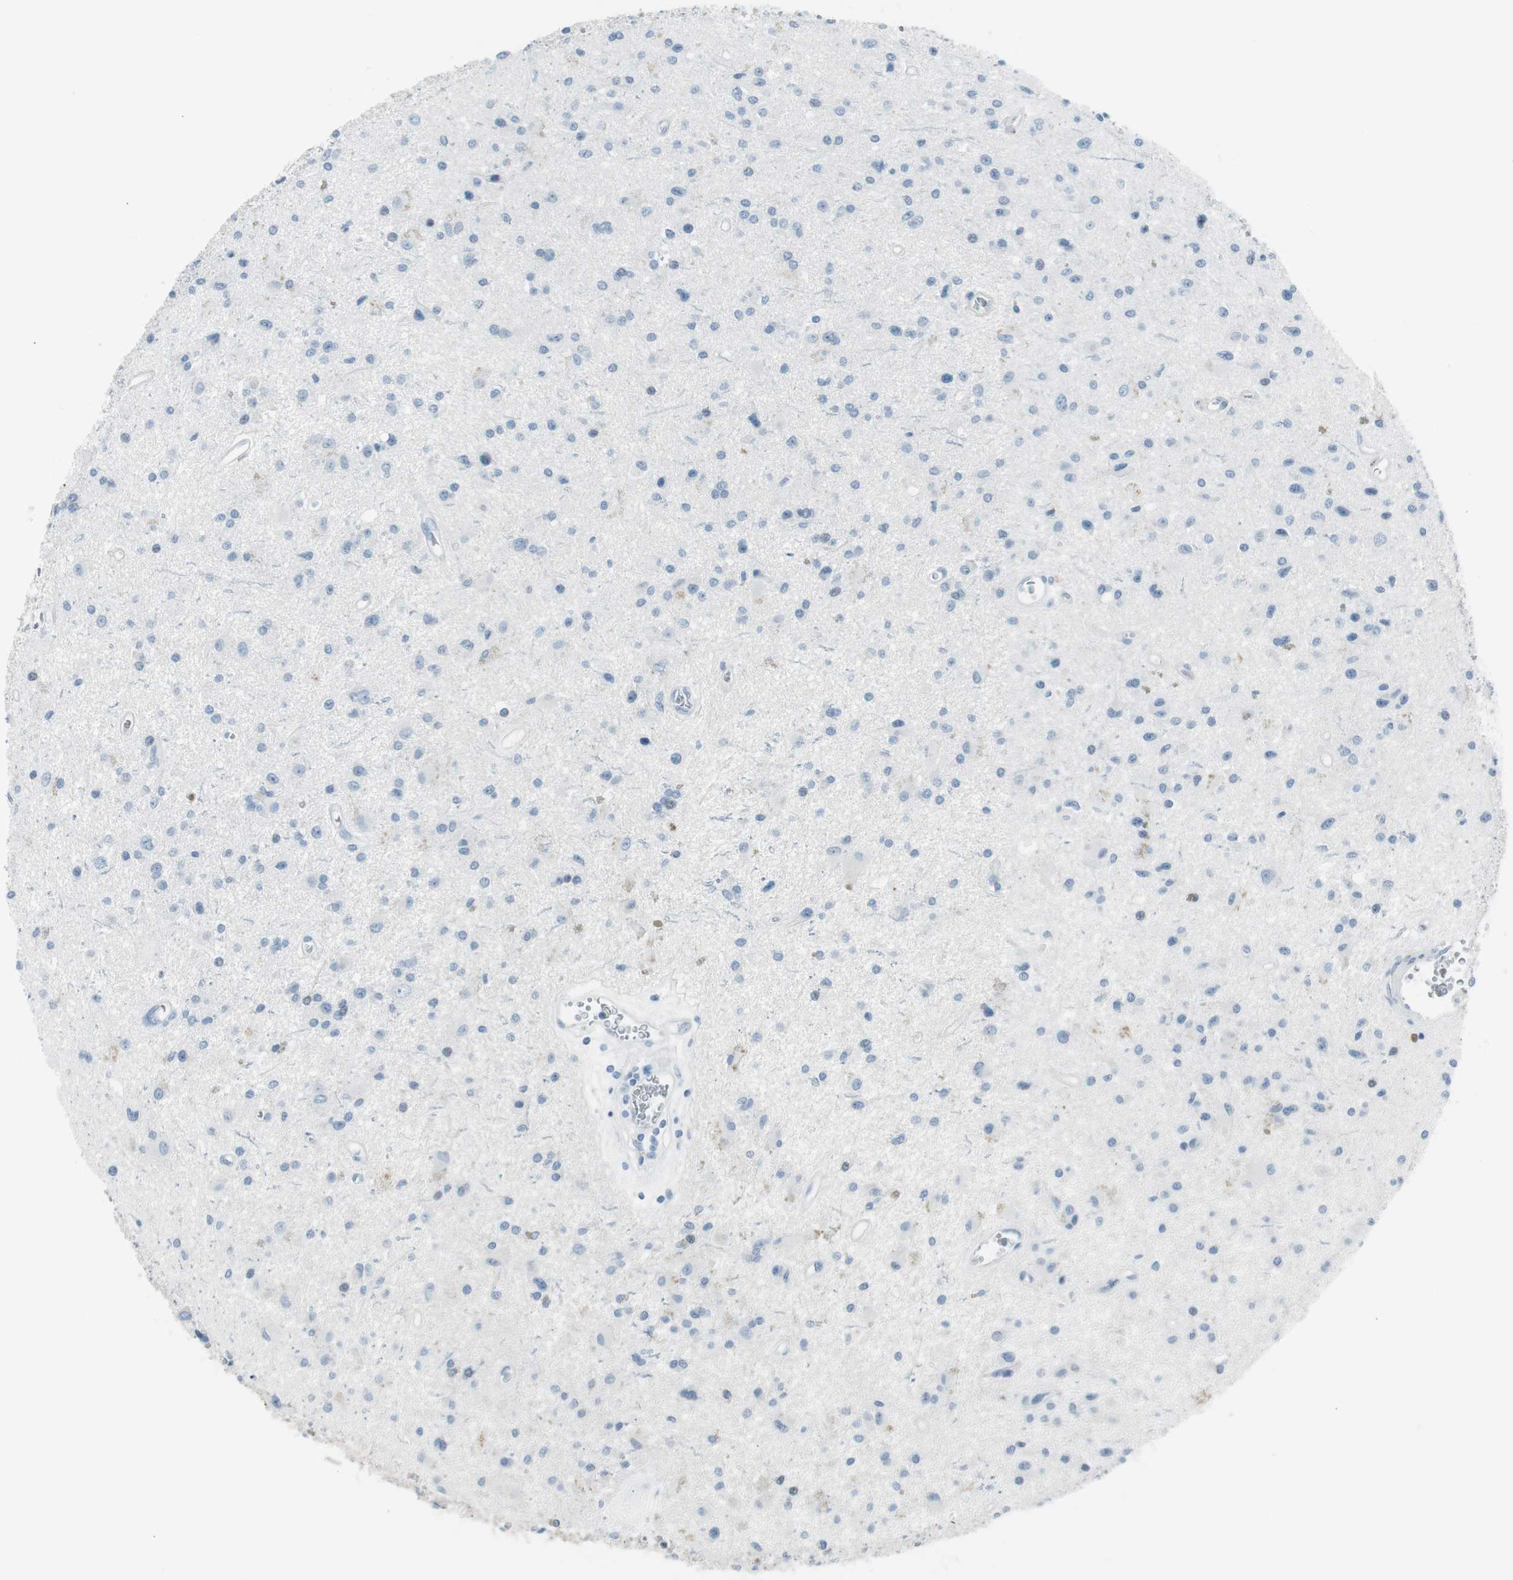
{"staining": {"intensity": "weak", "quantity": "<25%", "location": "cytoplasmic/membranous"}, "tissue": "glioma", "cell_type": "Tumor cells", "image_type": "cancer", "snomed": [{"axis": "morphology", "description": "Glioma, malignant, Low grade"}, {"axis": "topography", "description": "Brain"}], "caption": "Tumor cells show no significant expression in low-grade glioma (malignant).", "gene": "AGR2", "patient": {"sex": "male", "age": 58}}